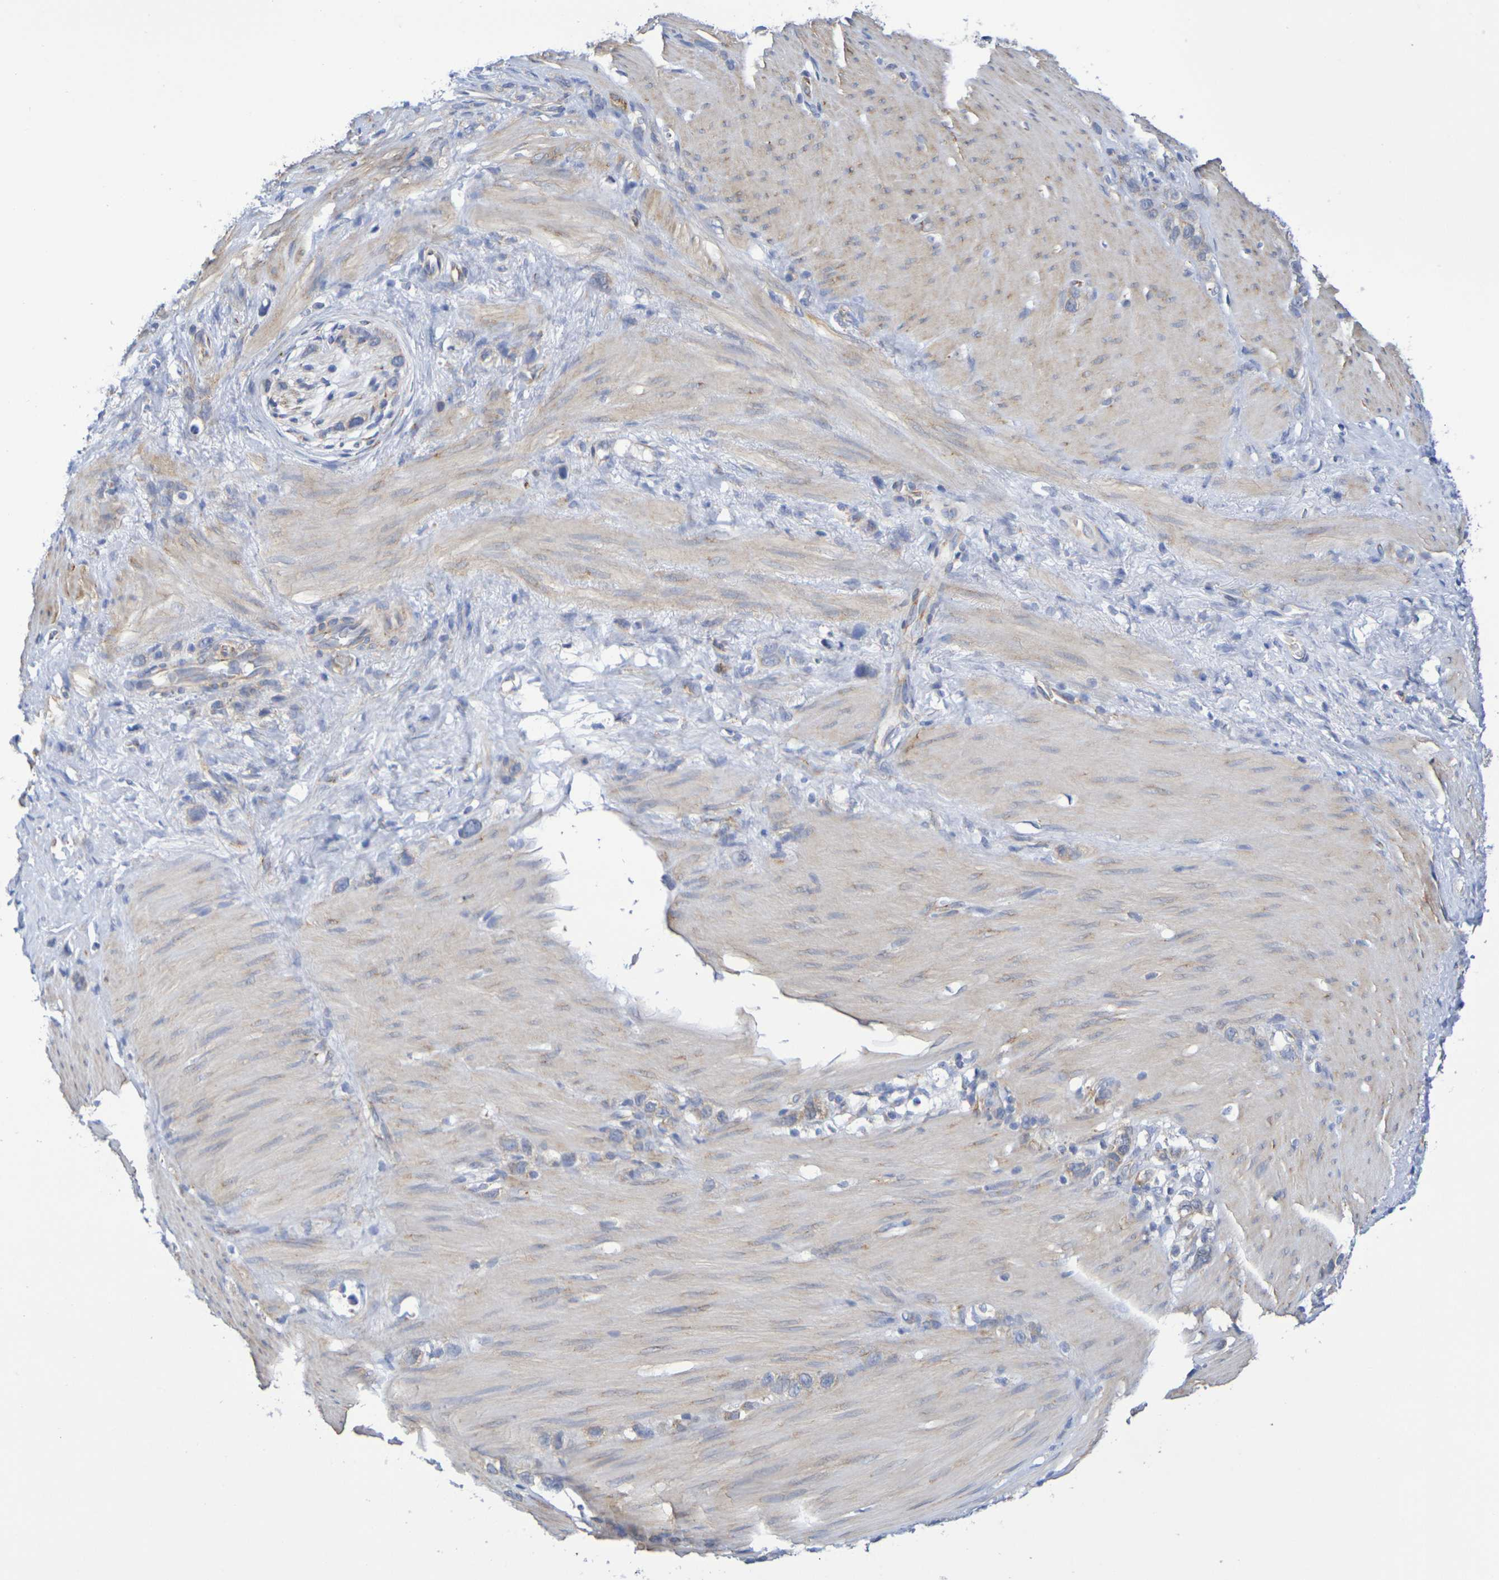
{"staining": {"intensity": "moderate", "quantity": "<25%", "location": "cytoplasmic/membranous"}, "tissue": "stomach cancer", "cell_type": "Tumor cells", "image_type": "cancer", "snomed": [{"axis": "morphology", "description": "Normal tissue, NOS"}, {"axis": "morphology", "description": "Adenocarcinoma, NOS"}, {"axis": "morphology", "description": "Adenocarcinoma, High grade"}, {"axis": "topography", "description": "Stomach, upper"}, {"axis": "topography", "description": "Stomach"}], "caption": "The image reveals immunohistochemical staining of stomach cancer. There is moderate cytoplasmic/membranous positivity is seen in about <25% of tumor cells.", "gene": "TMCC3", "patient": {"sex": "female", "age": 65}}